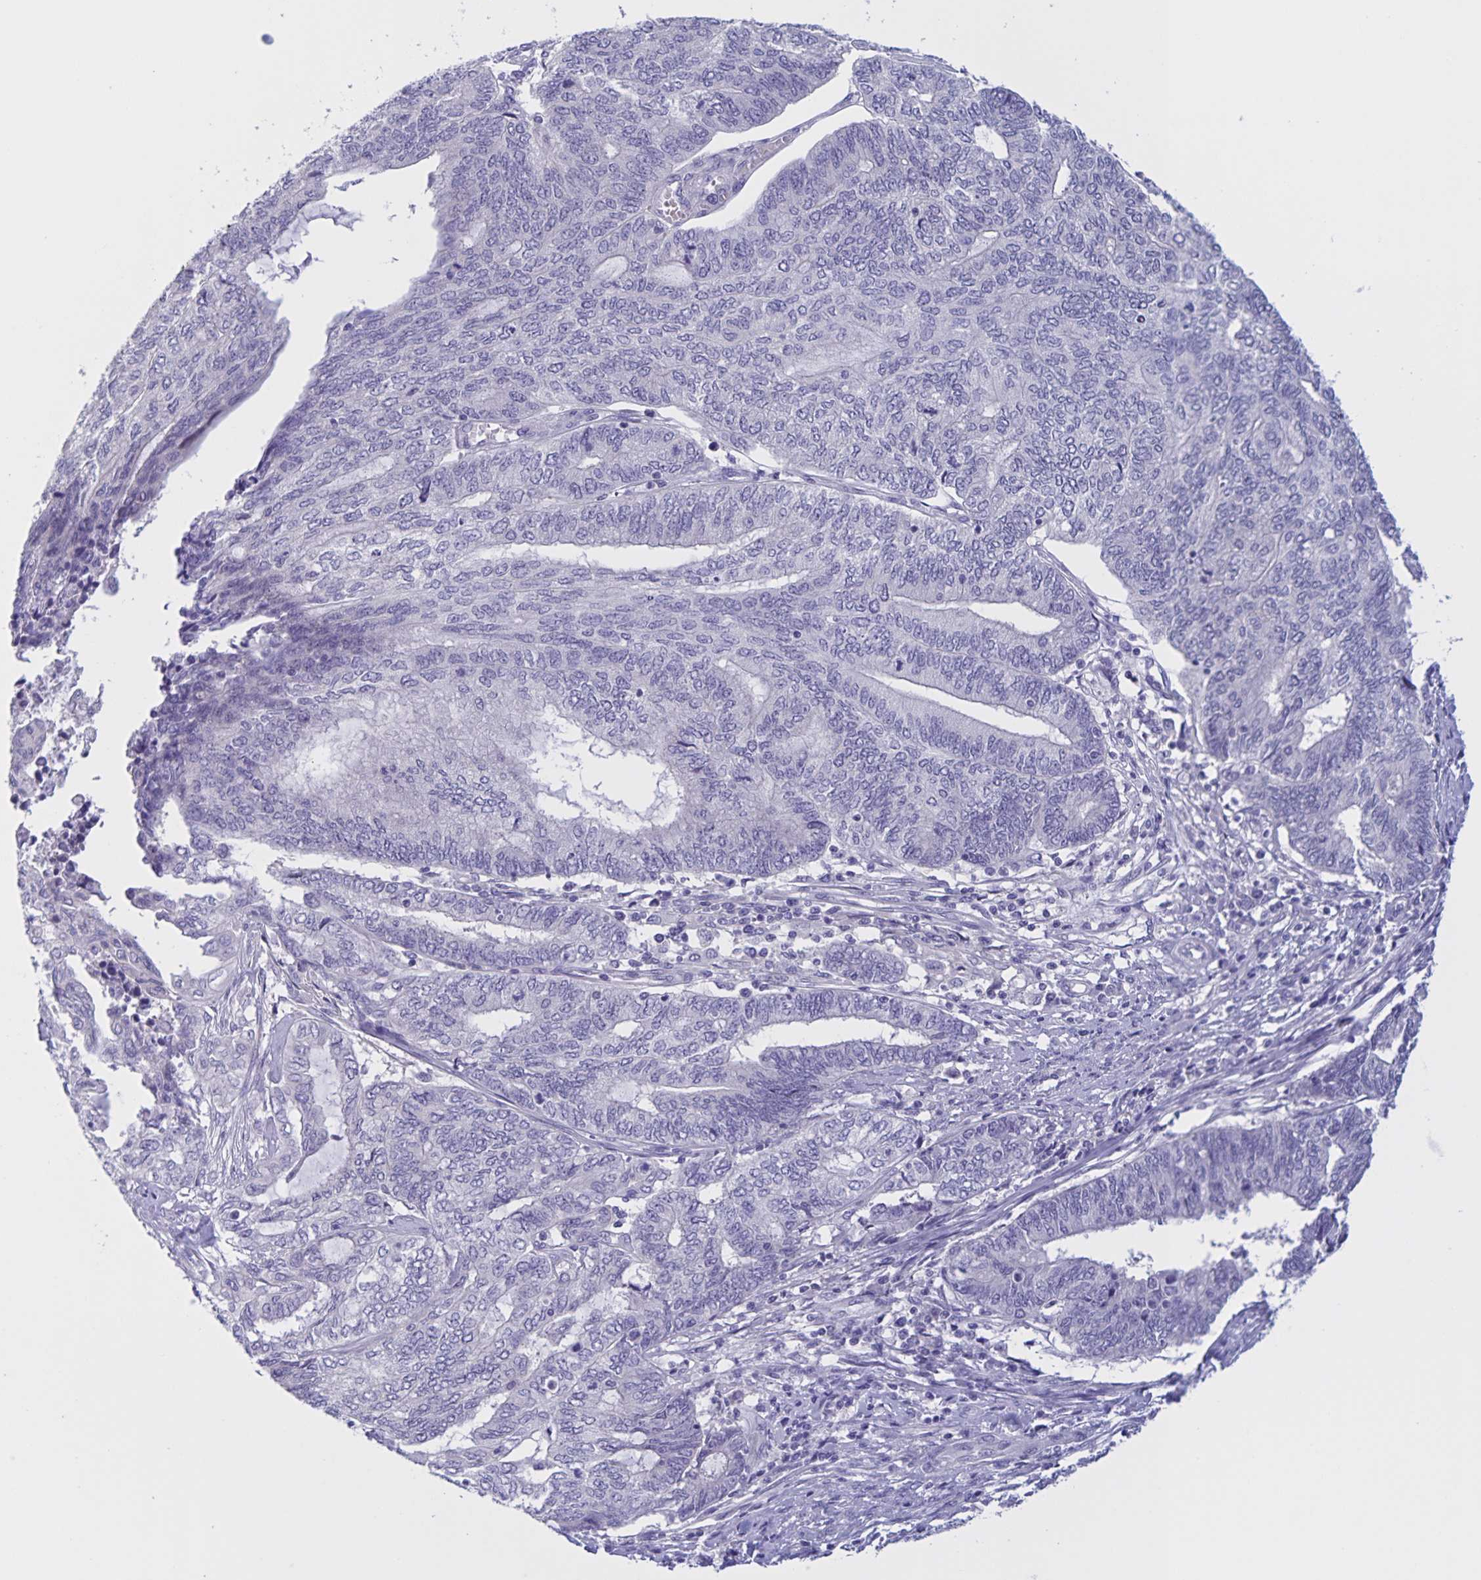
{"staining": {"intensity": "negative", "quantity": "none", "location": "none"}, "tissue": "endometrial cancer", "cell_type": "Tumor cells", "image_type": "cancer", "snomed": [{"axis": "morphology", "description": "Adenocarcinoma, NOS"}, {"axis": "topography", "description": "Uterus"}, {"axis": "topography", "description": "Endometrium"}], "caption": "Human endometrial adenocarcinoma stained for a protein using IHC shows no positivity in tumor cells.", "gene": "DMGDH", "patient": {"sex": "female", "age": 70}}